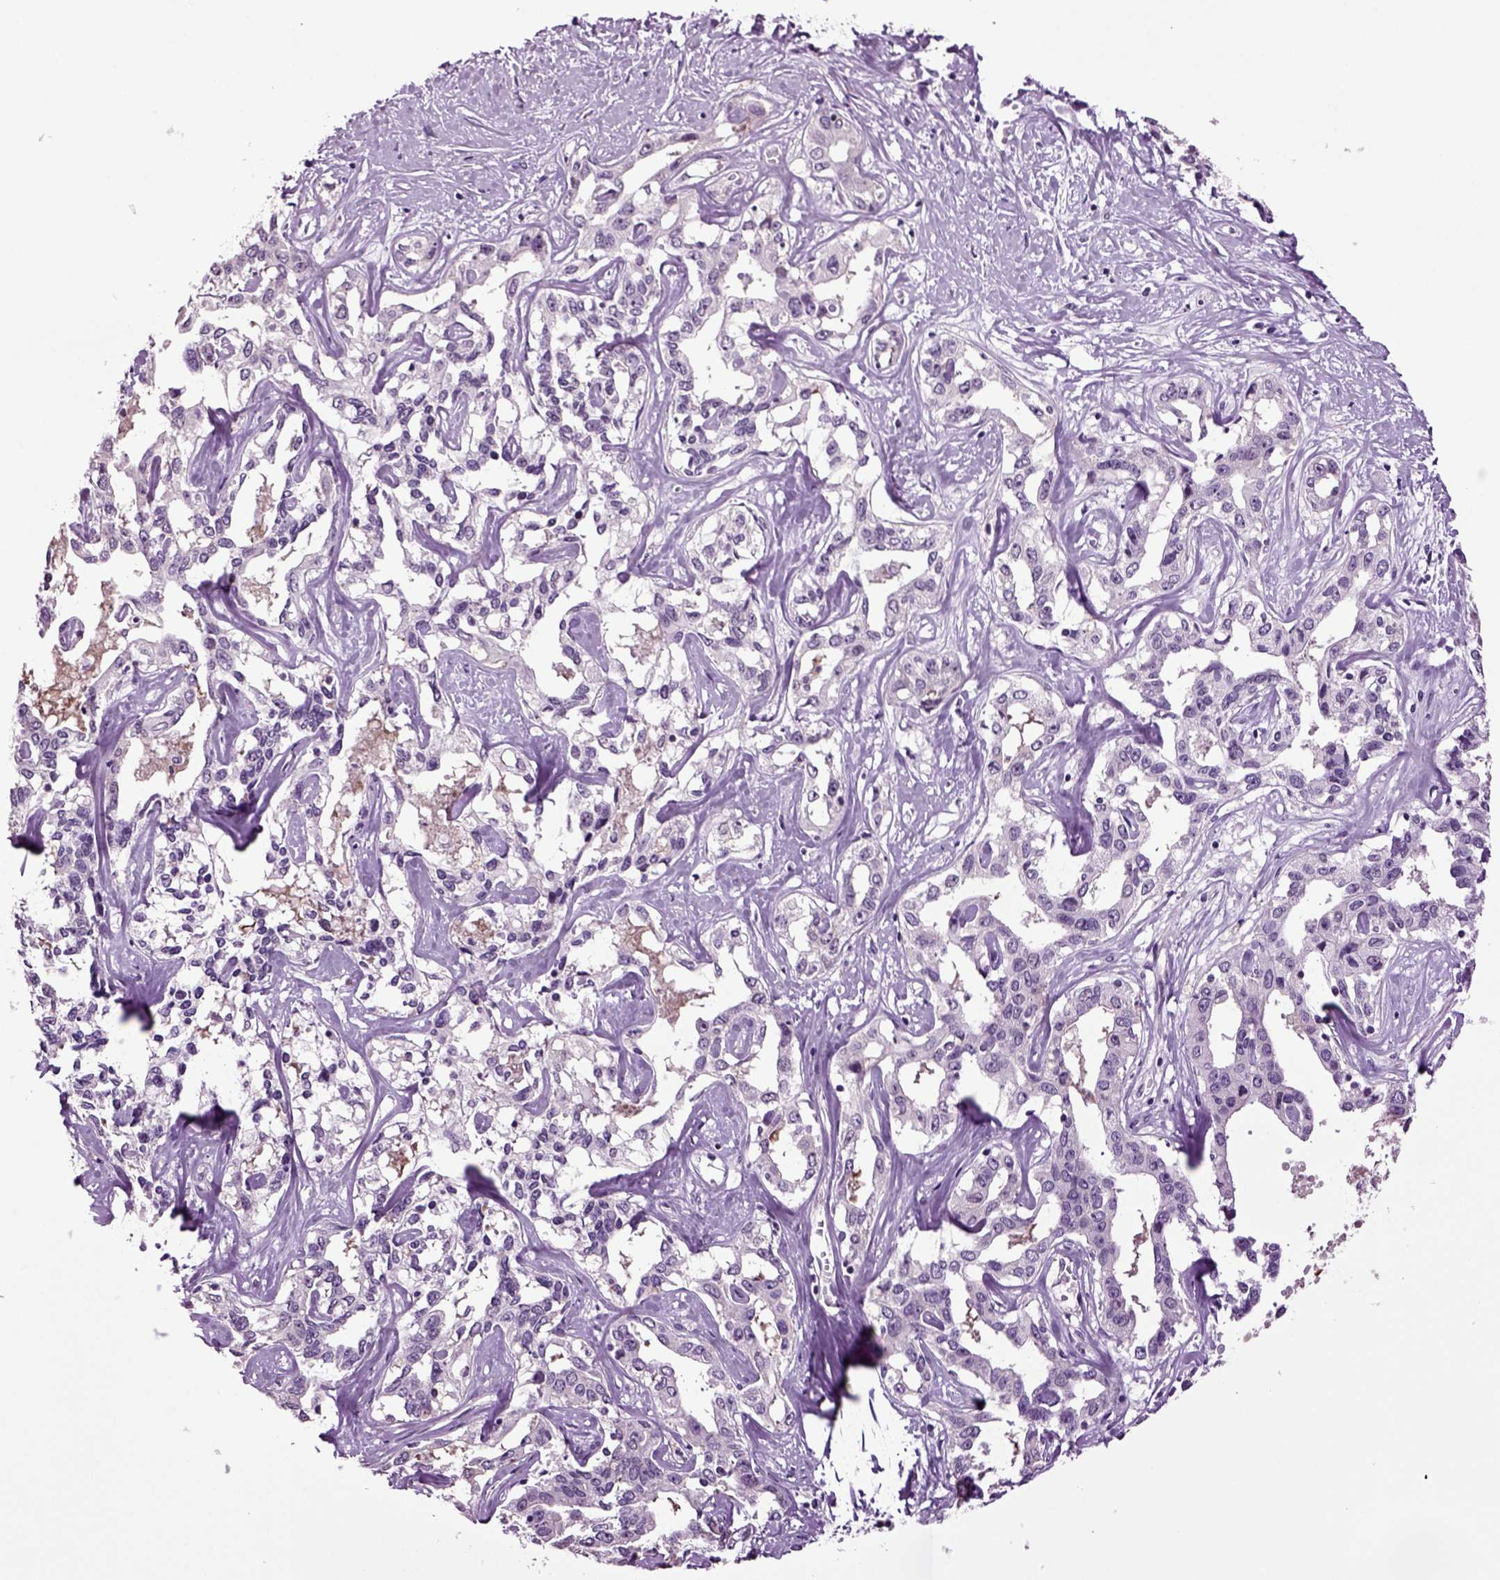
{"staining": {"intensity": "negative", "quantity": "none", "location": "none"}, "tissue": "liver cancer", "cell_type": "Tumor cells", "image_type": "cancer", "snomed": [{"axis": "morphology", "description": "Cholangiocarcinoma"}, {"axis": "topography", "description": "Liver"}], "caption": "Tumor cells are negative for protein expression in human liver cholangiocarcinoma.", "gene": "PLCH2", "patient": {"sex": "male", "age": 59}}